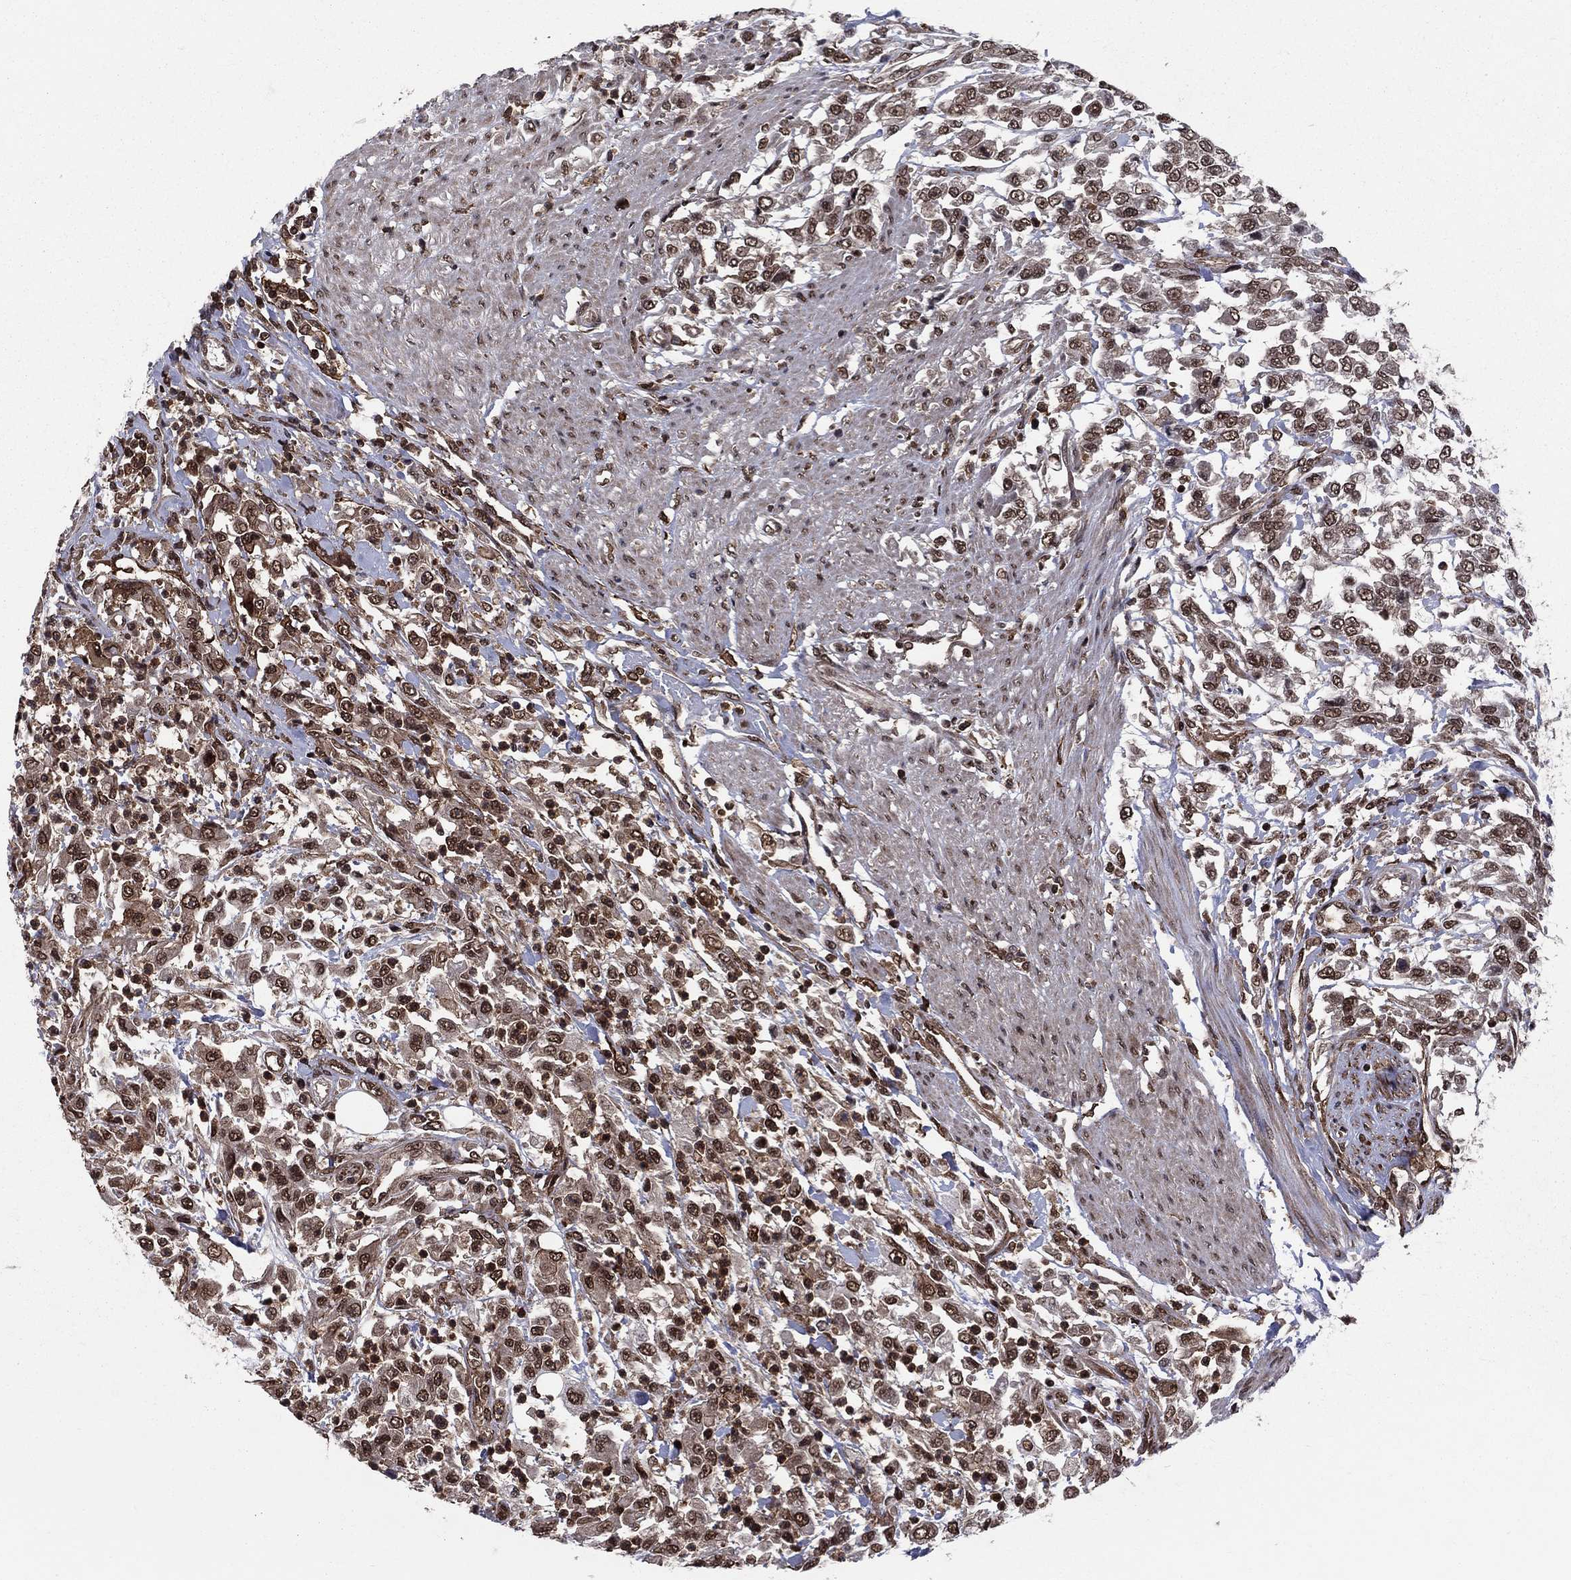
{"staining": {"intensity": "strong", "quantity": "25%-75%", "location": "nuclear"}, "tissue": "urothelial cancer", "cell_type": "Tumor cells", "image_type": "cancer", "snomed": [{"axis": "morphology", "description": "Urothelial carcinoma, High grade"}, {"axis": "topography", "description": "Urinary bladder"}], "caption": "Immunohistochemistry image of neoplastic tissue: urothelial carcinoma (high-grade) stained using immunohistochemistry demonstrates high levels of strong protein expression localized specifically in the nuclear of tumor cells, appearing as a nuclear brown color.", "gene": "SSX2IP", "patient": {"sex": "male", "age": 46}}